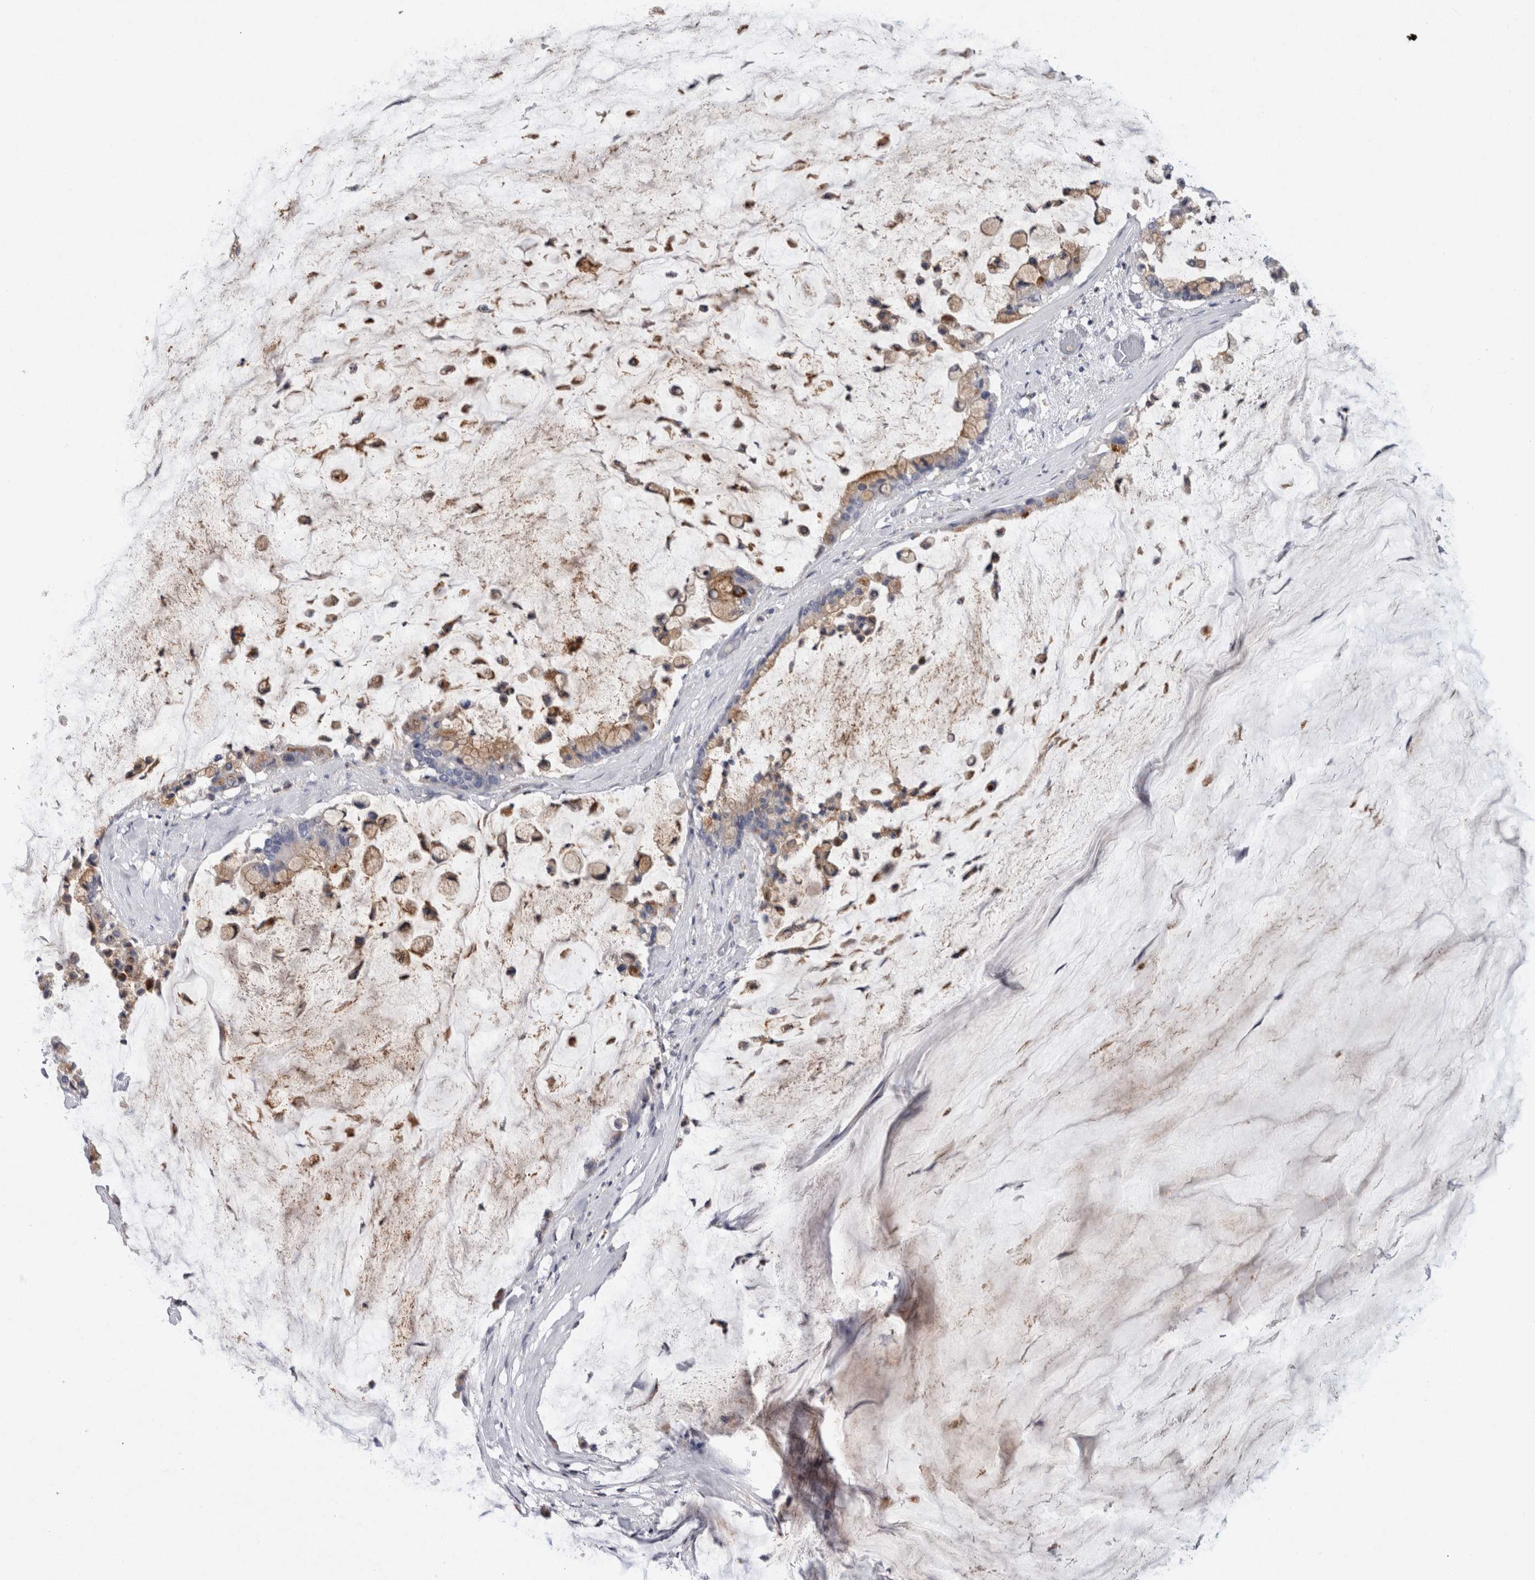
{"staining": {"intensity": "moderate", "quantity": ">75%", "location": "cytoplasmic/membranous"}, "tissue": "pancreatic cancer", "cell_type": "Tumor cells", "image_type": "cancer", "snomed": [{"axis": "morphology", "description": "Adenocarcinoma, NOS"}, {"axis": "topography", "description": "Pancreas"}], "caption": "Immunohistochemical staining of human pancreatic cancer (adenocarcinoma) shows medium levels of moderate cytoplasmic/membranous protein positivity in approximately >75% of tumor cells. (Brightfield microscopy of DAB IHC at high magnification).", "gene": "CD63", "patient": {"sex": "male", "age": 41}}